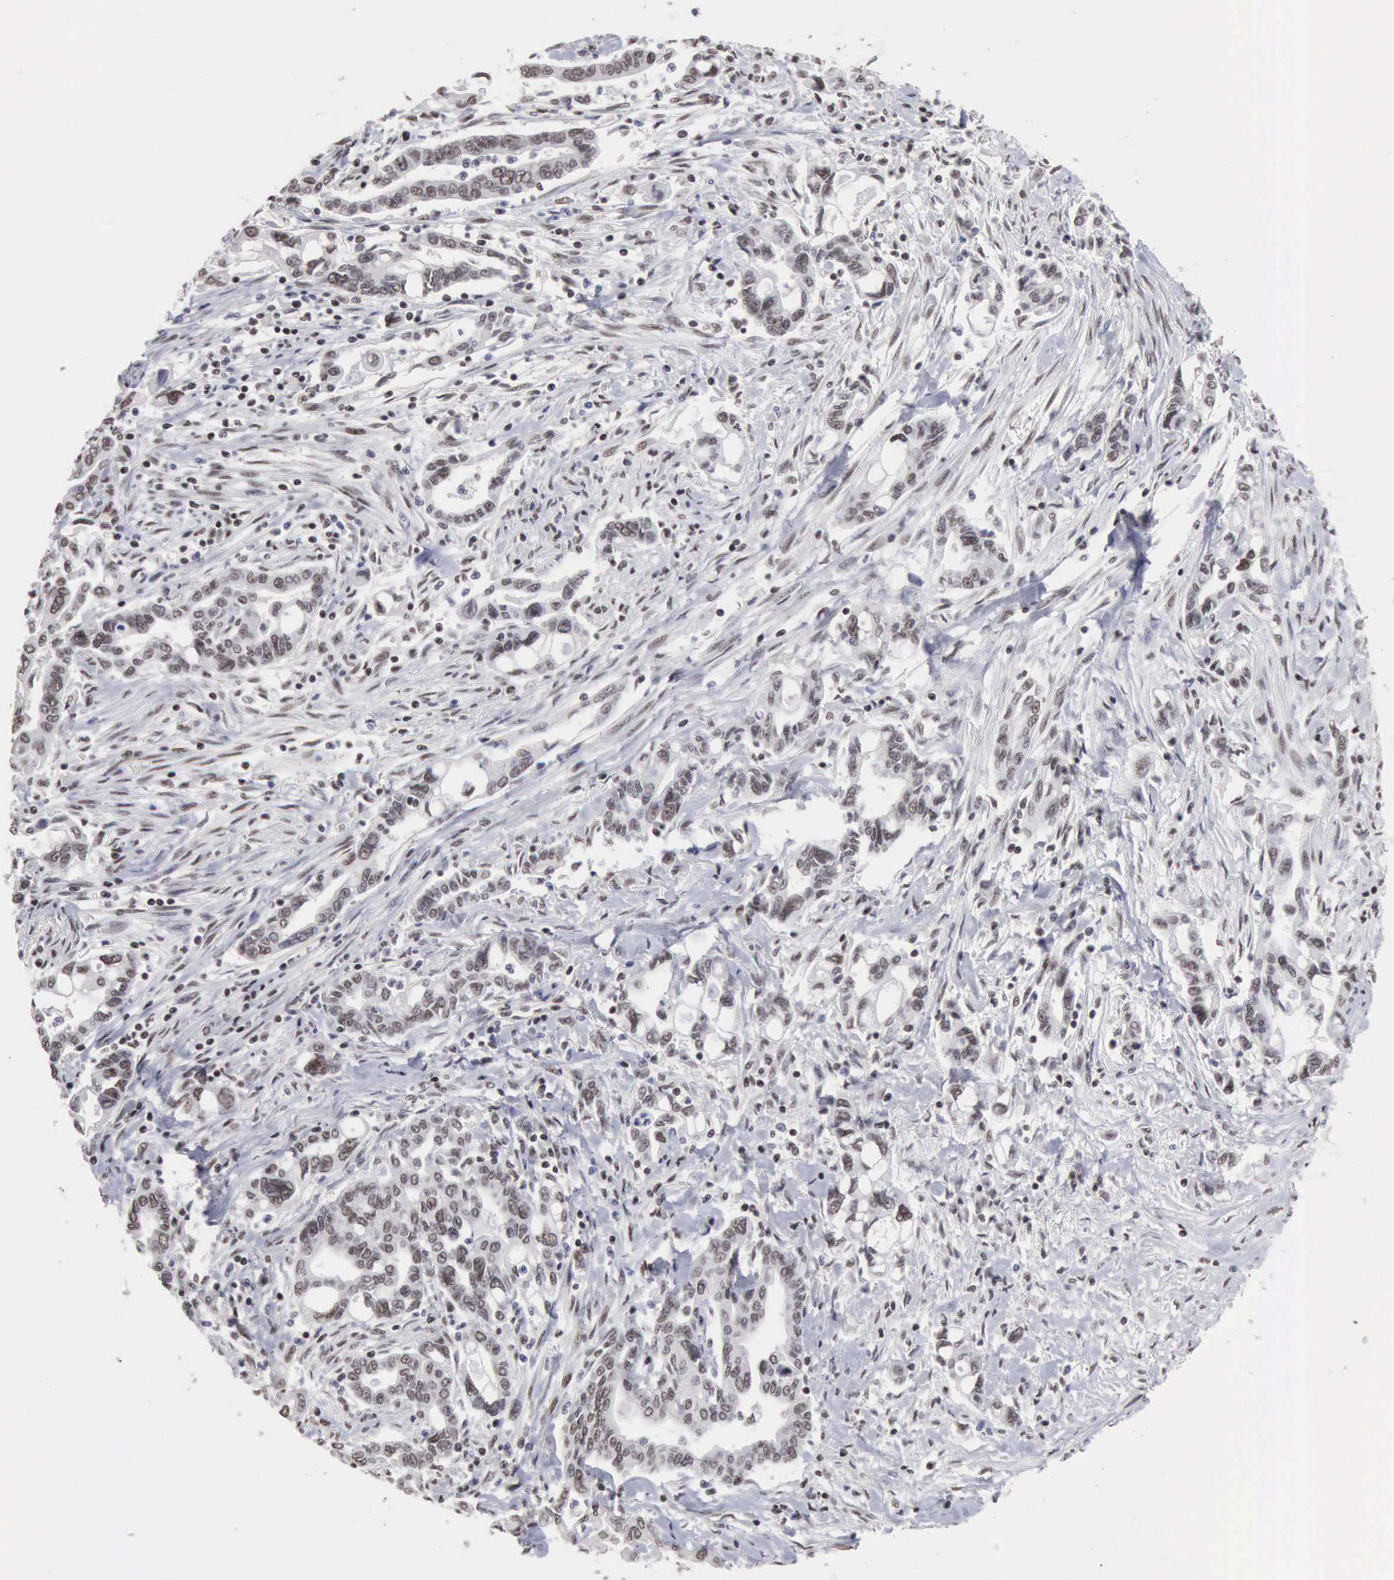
{"staining": {"intensity": "weak", "quantity": "<25%", "location": "nuclear"}, "tissue": "pancreatic cancer", "cell_type": "Tumor cells", "image_type": "cancer", "snomed": [{"axis": "morphology", "description": "Adenocarcinoma, NOS"}, {"axis": "topography", "description": "Pancreas"}], "caption": "Human pancreatic cancer stained for a protein using immunohistochemistry reveals no positivity in tumor cells.", "gene": "TAF1", "patient": {"sex": "female", "age": 57}}